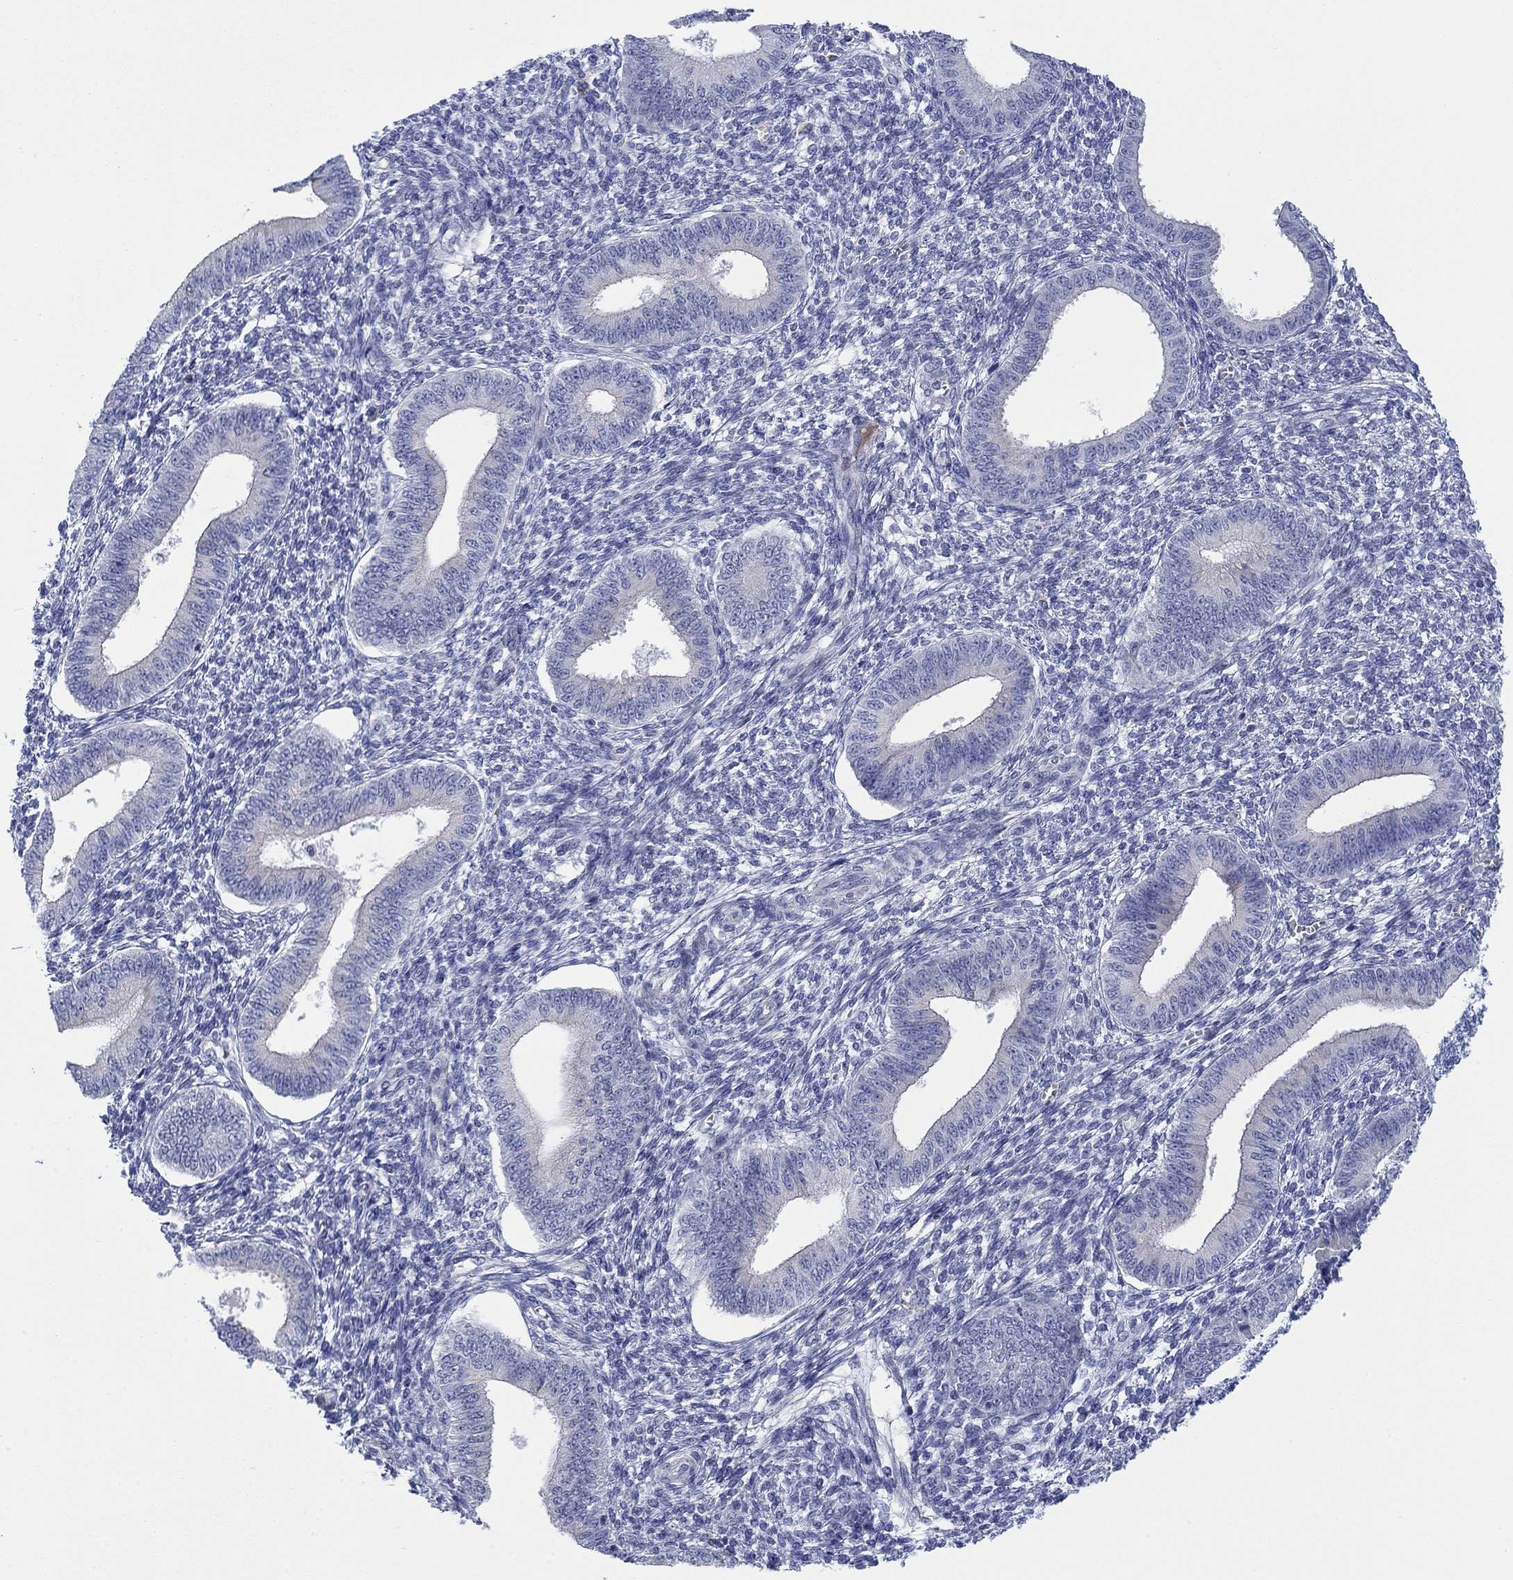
{"staining": {"intensity": "negative", "quantity": "none", "location": "none"}, "tissue": "endometrium", "cell_type": "Cells in endometrial stroma", "image_type": "normal", "snomed": [{"axis": "morphology", "description": "Normal tissue, NOS"}, {"axis": "topography", "description": "Endometrium"}], "caption": "Endometrium stained for a protein using immunohistochemistry exhibits no positivity cells in endometrial stroma.", "gene": "SVEP1", "patient": {"sex": "female", "age": 42}}